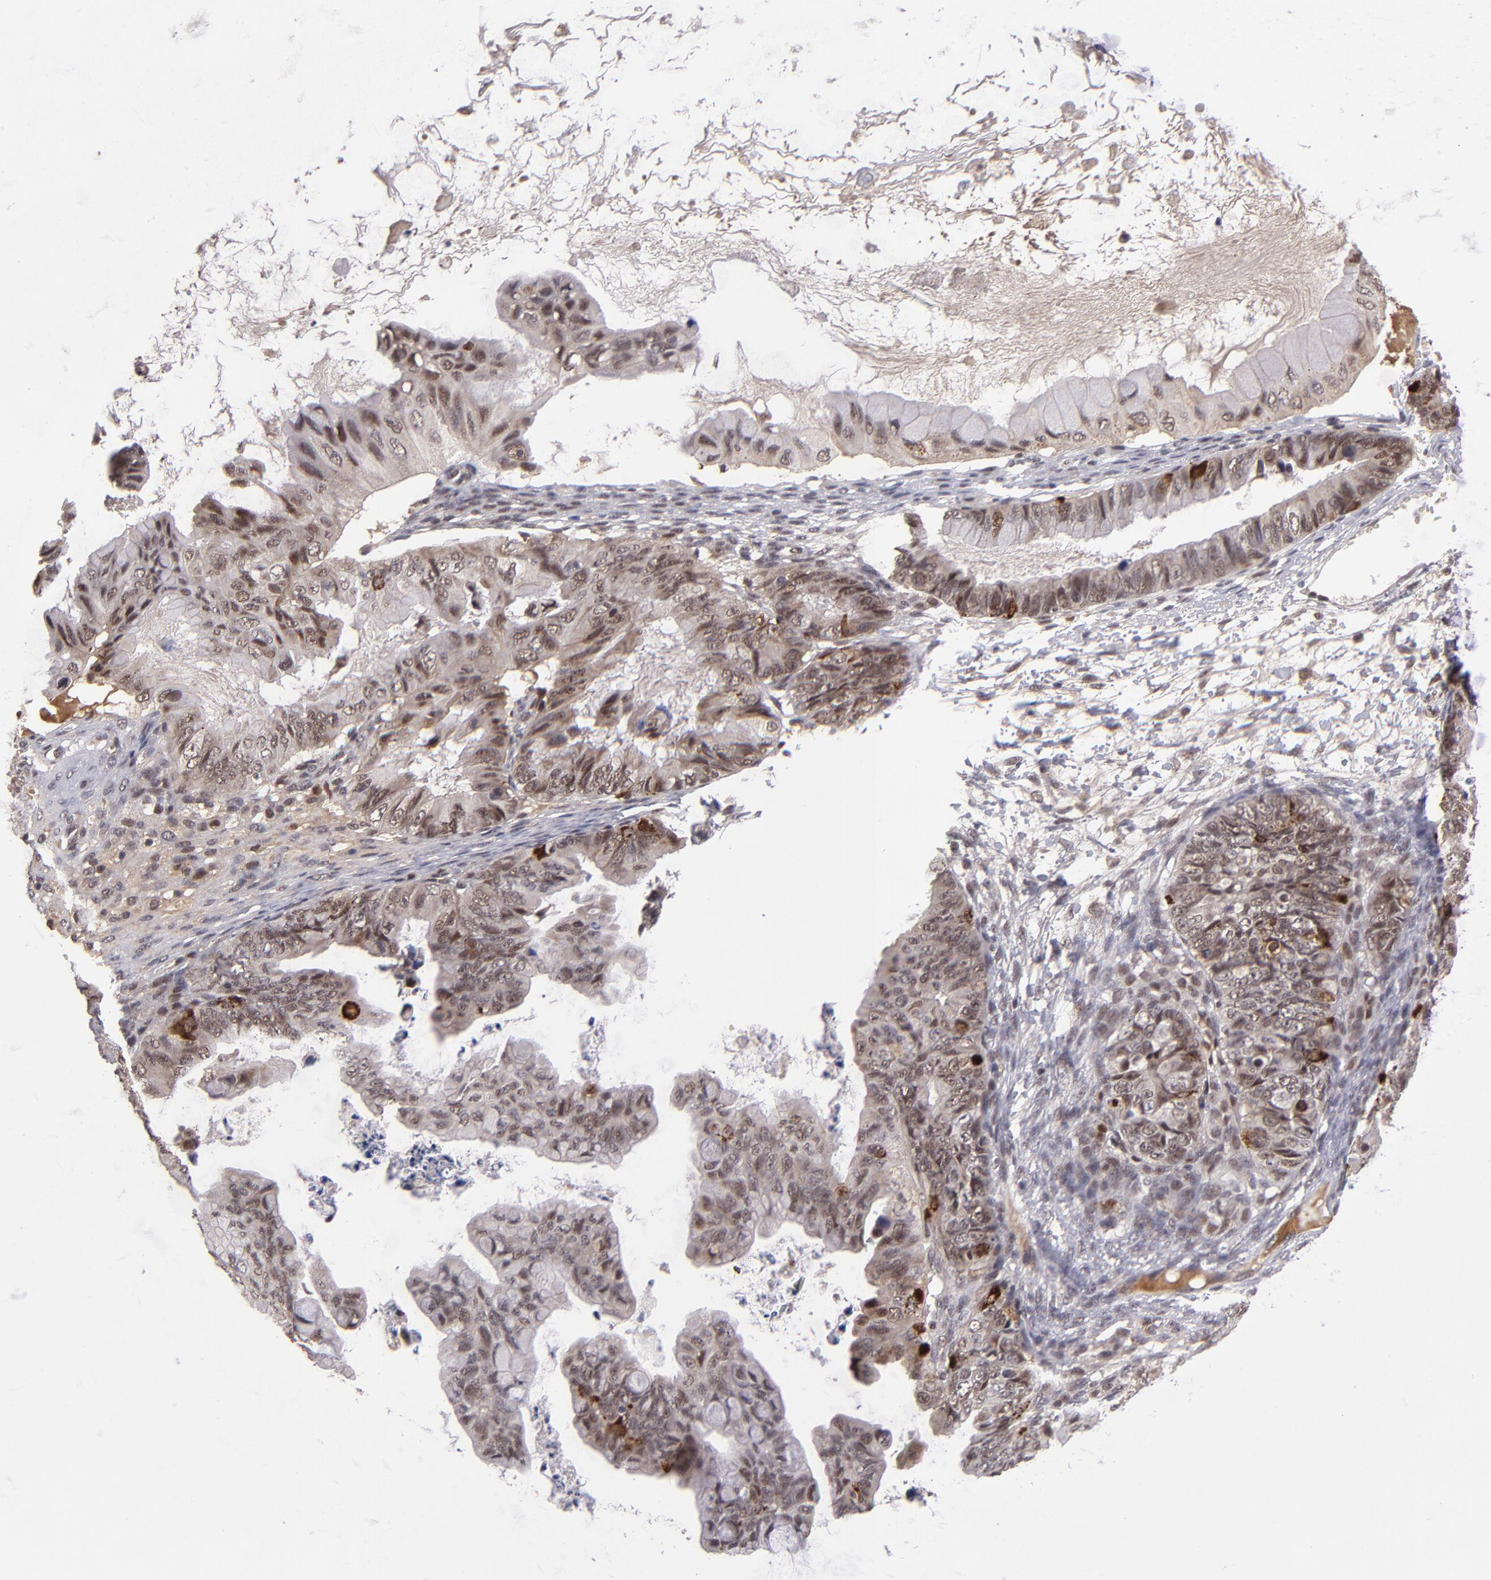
{"staining": {"intensity": "moderate", "quantity": "25%-75%", "location": "nuclear"}, "tissue": "ovarian cancer", "cell_type": "Tumor cells", "image_type": "cancer", "snomed": [{"axis": "morphology", "description": "Cystadenocarcinoma, mucinous, NOS"}, {"axis": "topography", "description": "Ovary"}], "caption": "This image exhibits immunohistochemistry staining of human mucinous cystadenocarcinoma (ovarian), with medium moderate nuclear staining in approximately 25%-75% of tumor cells.", "gene": "EP300", "patient": {"sex": "female", "age": 36}}